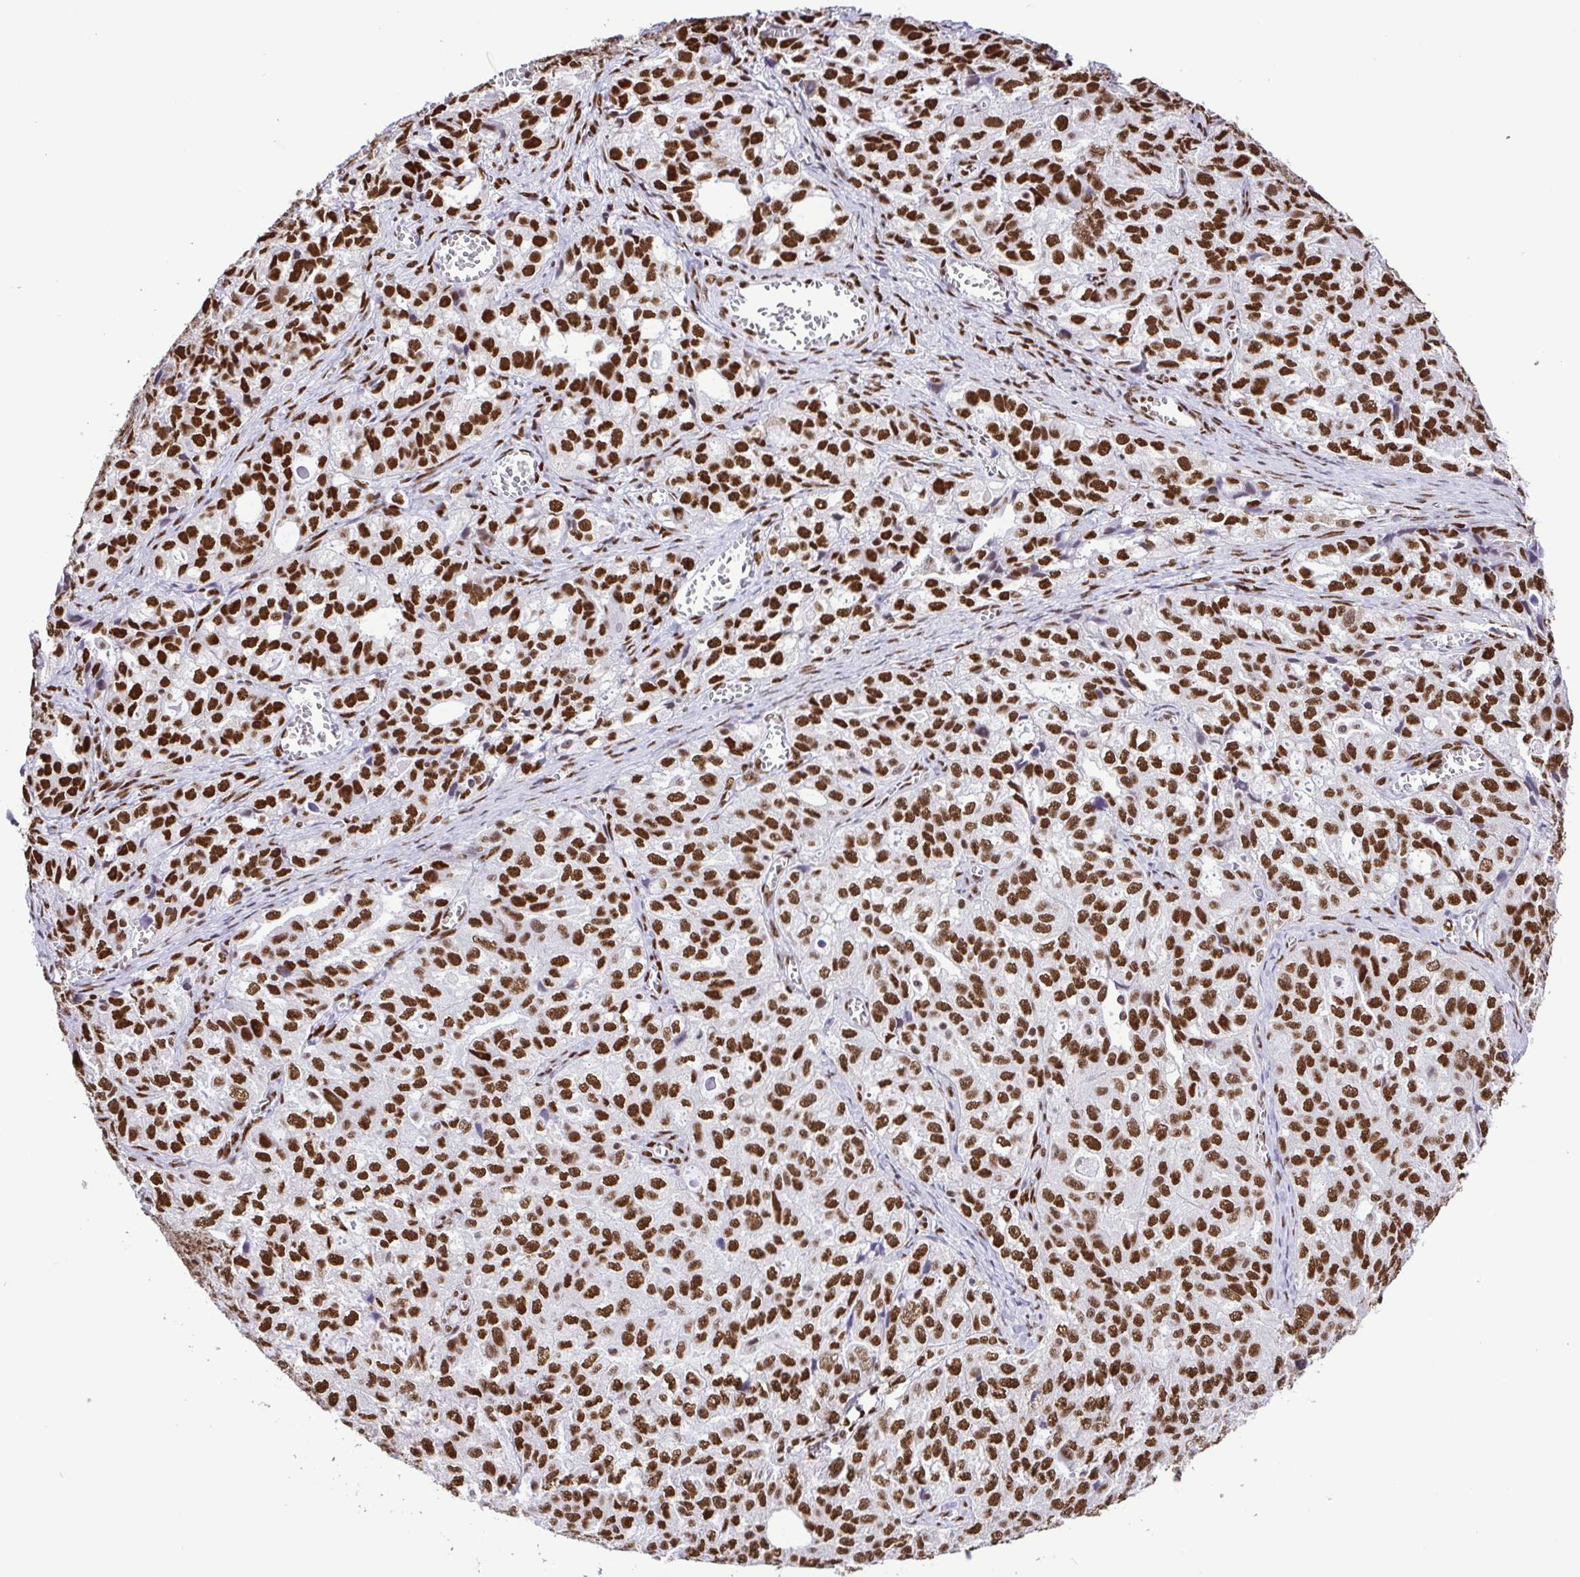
{"staining": {"intensity": "strong", "quantity": ">75%", "location": "nuclear"}, "tissue": "ovarian cancer", "cell_type": "Tumor cells", "image_type": "cancer", "snomed": [{"axis": "morphology", "description": "Cystadenocarcinoma, serous, NOS"}, {"axis": "topography", "description": "Ovary"}], "caption": "A high amount of strong nuclear staining is appreciated in about >75% of tumor cells in ovarian cancer tissue. Nuclei are stained in blue.", "gene": "TRIM28", "patient": {"sex": "female", "age": 51}}